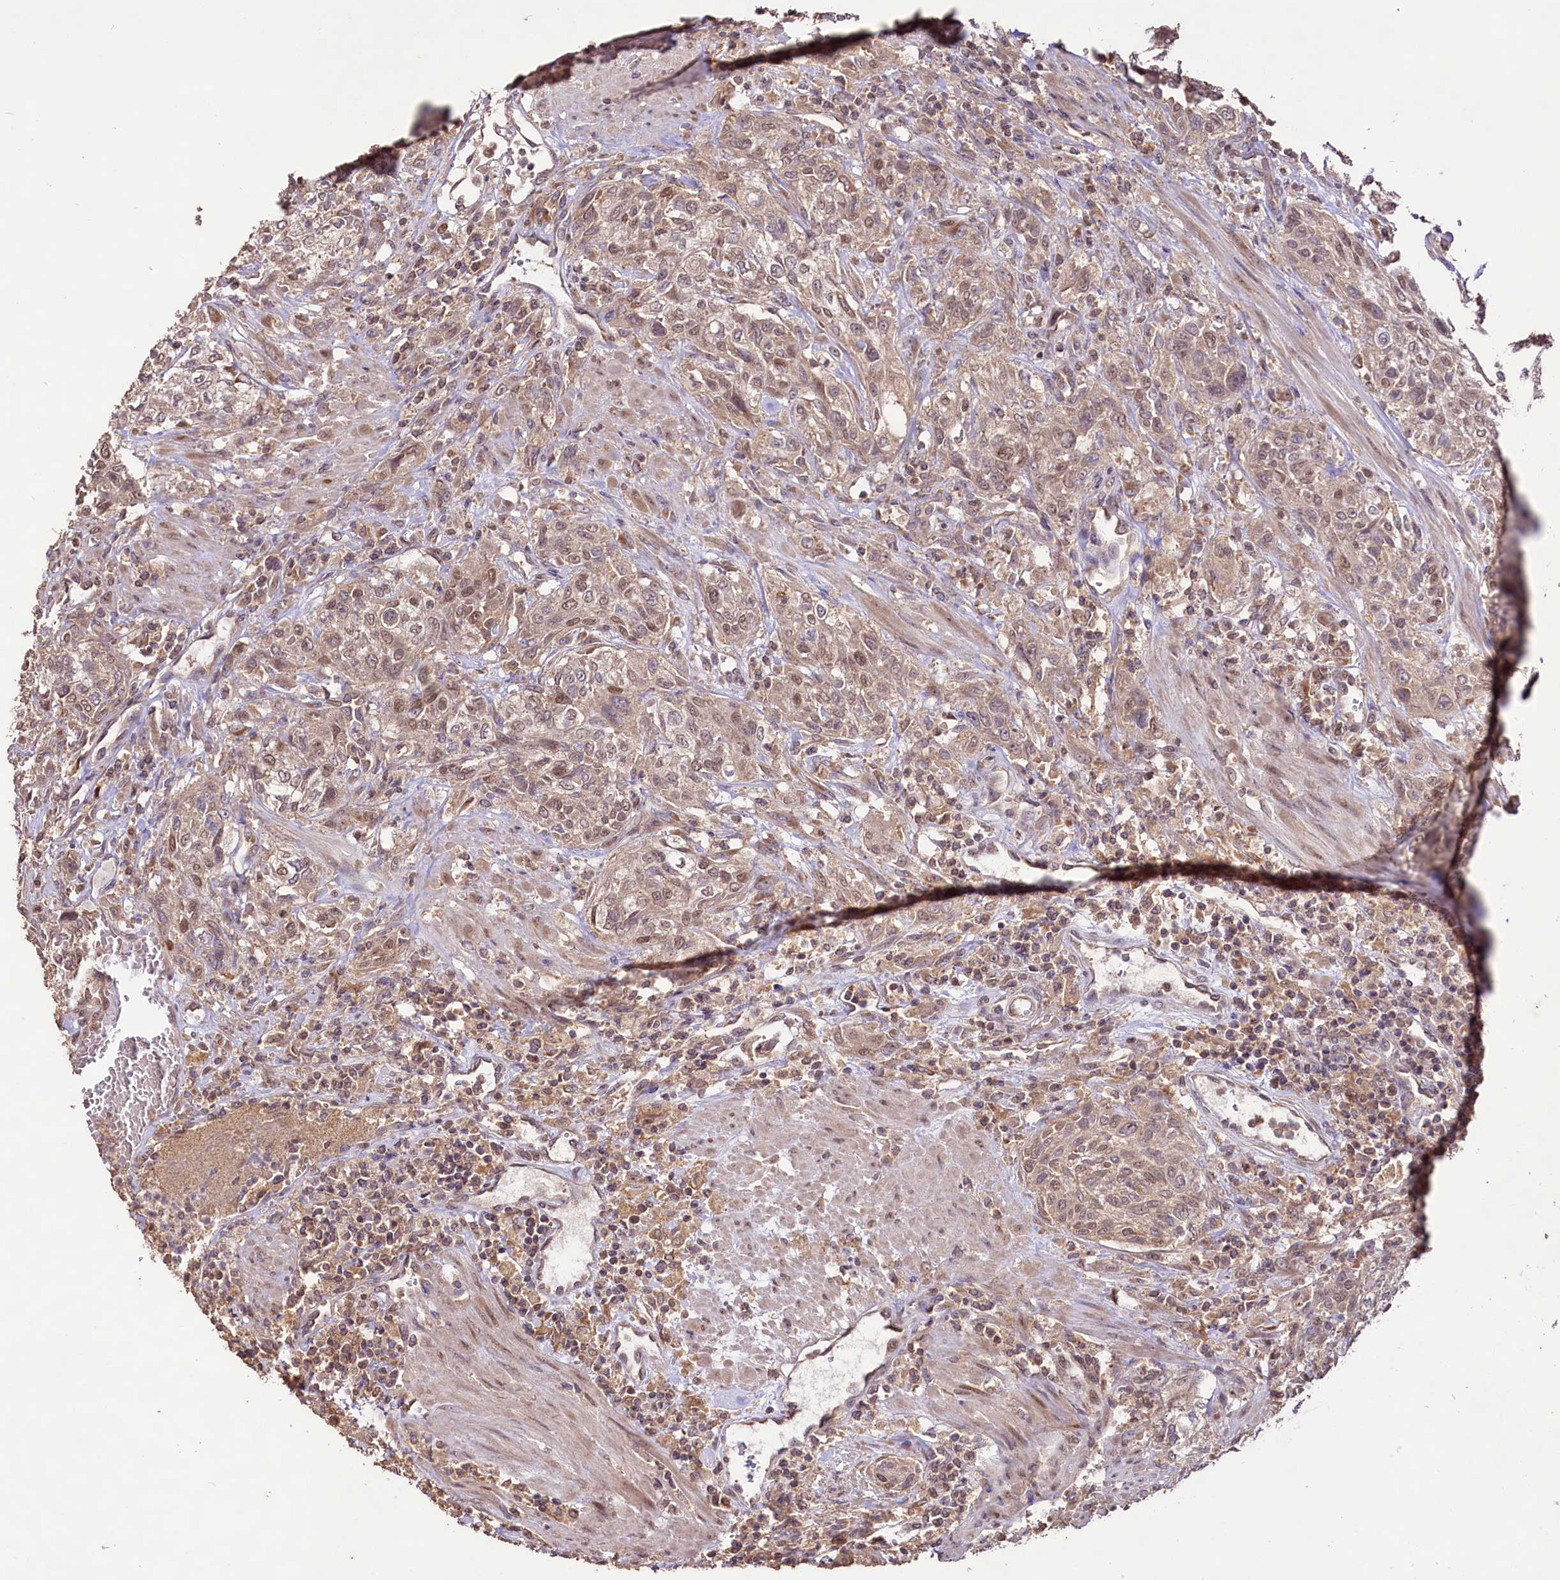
{"staining": {"intensity": "moderate", "quantity": ">75%", "location": "nuclear"}, "tissue": "urothelial cancer", "cell_type": "Tumor cells", "image_type": "cancer", "snomed": [{"axis": "morphology", "description": "Normal tissue, NOS"}, {"axis": "morphology", "description": "Urothelial carcinoma, NOS"}, {"axis": "topography", "description": "Urinary bladder"}, {"axis": "topography", "description": "Peripheral nerve tissue"}], "caption": "The histopathology image shows a brown stain indicating the presence of a protein in the nuclear of tumor cells in transitional cell carcinoma. The staining is performed using DAB (3,3'-diaminobenzidine) brown chromogen to label protein expression. The nuclei are counter-stained blue using hematoxylin.", "gene": "RRP8", "patient": {"sex": "male", "age": 35}}